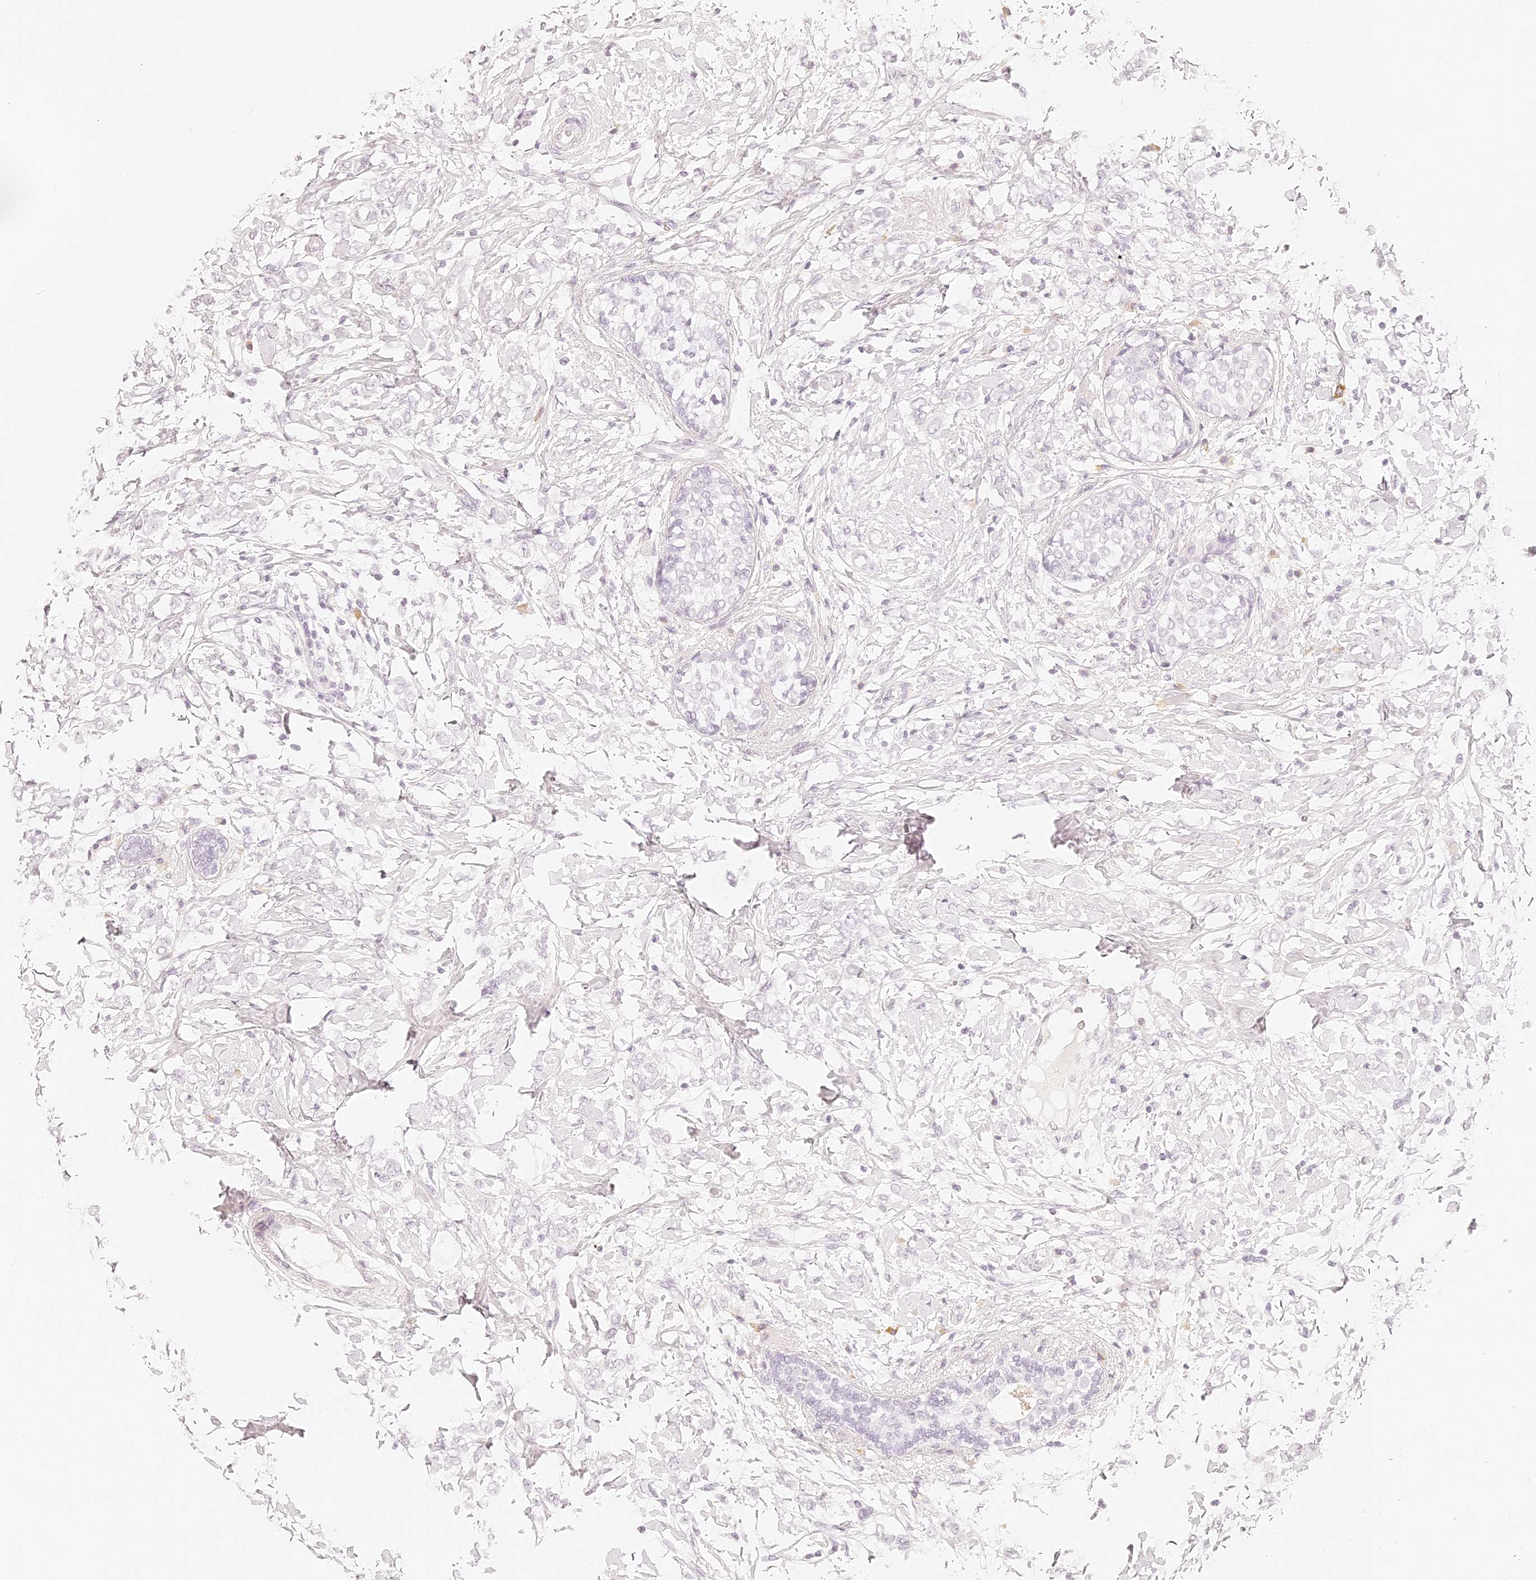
{"staining": {"intensity": "negative", "quantity": "none", "location": "none"}, "tissue": "breast cancer", "cell_type": "Tumor cells", "image_type": "cancer", "snomed": [{"axis": "morphology", "description": "Normal tissue, NOS"}, {"axis": "morphology", "description": "Lobular carcinoma"}, {"axis": "topography", "description": "Breast"}], "caption": "Immunohistochemistry (IHC) image of breast cancer stained for a protein (brown), which reveals no staining in tumor cells.", "gene": "TRIM45", "patient": {"sex": "female", "age": 47}}